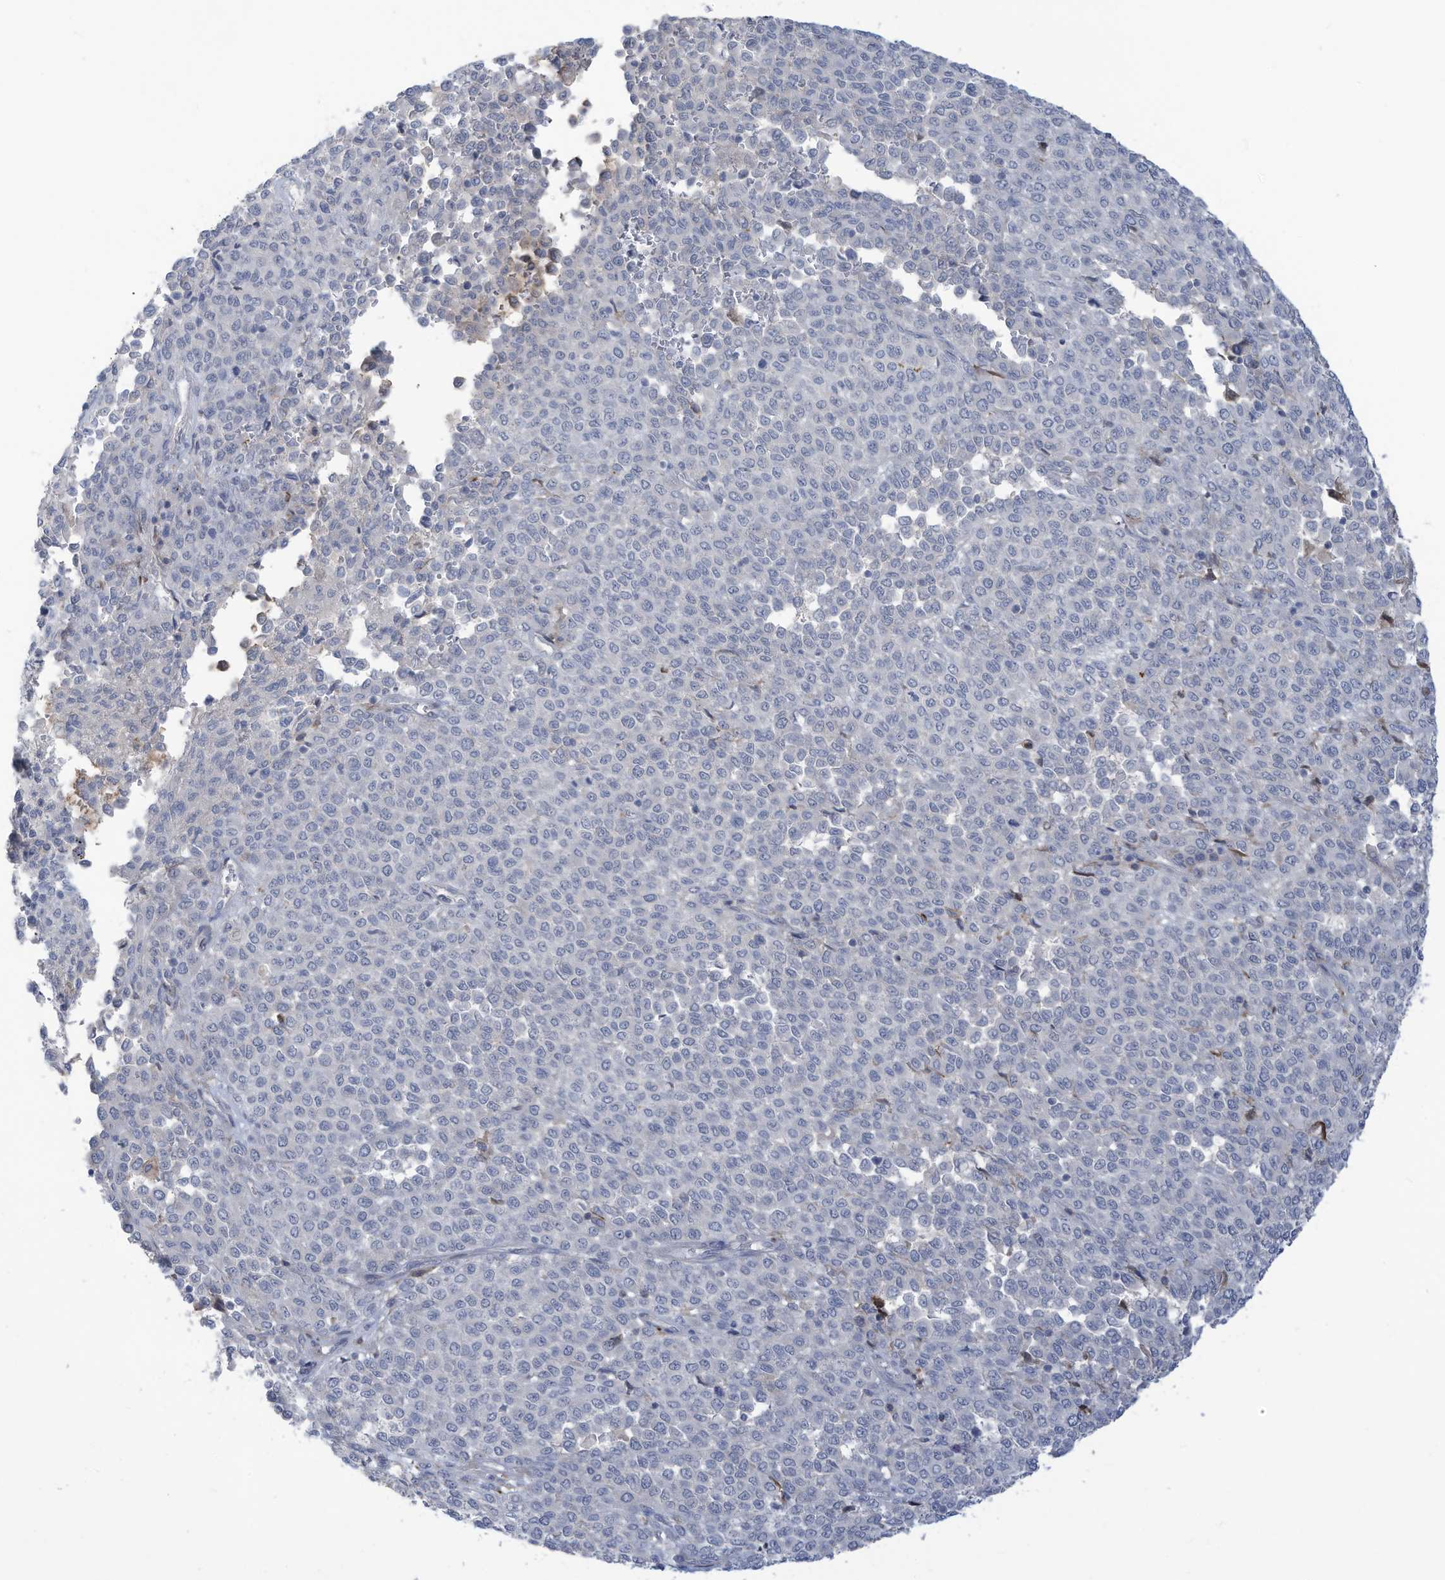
{"staining": {"intensity": "negative", "quantity": "none", "location": "none"}, "tissue": "melanoma", "cell_type": "Tumor cells", "image_type": "cancer", "snomed": [{"axis": "morphology", "description": "Malignant melanoma, Metastatic site"}, {"axis": "topography", "description": "Pancreas"}], "caption": "Tumor cells are negative for brown protein staining in malignant melanoma (metastatic site).", "gene": "NOTO", "patient": {"sex": "female", "age": 30}}